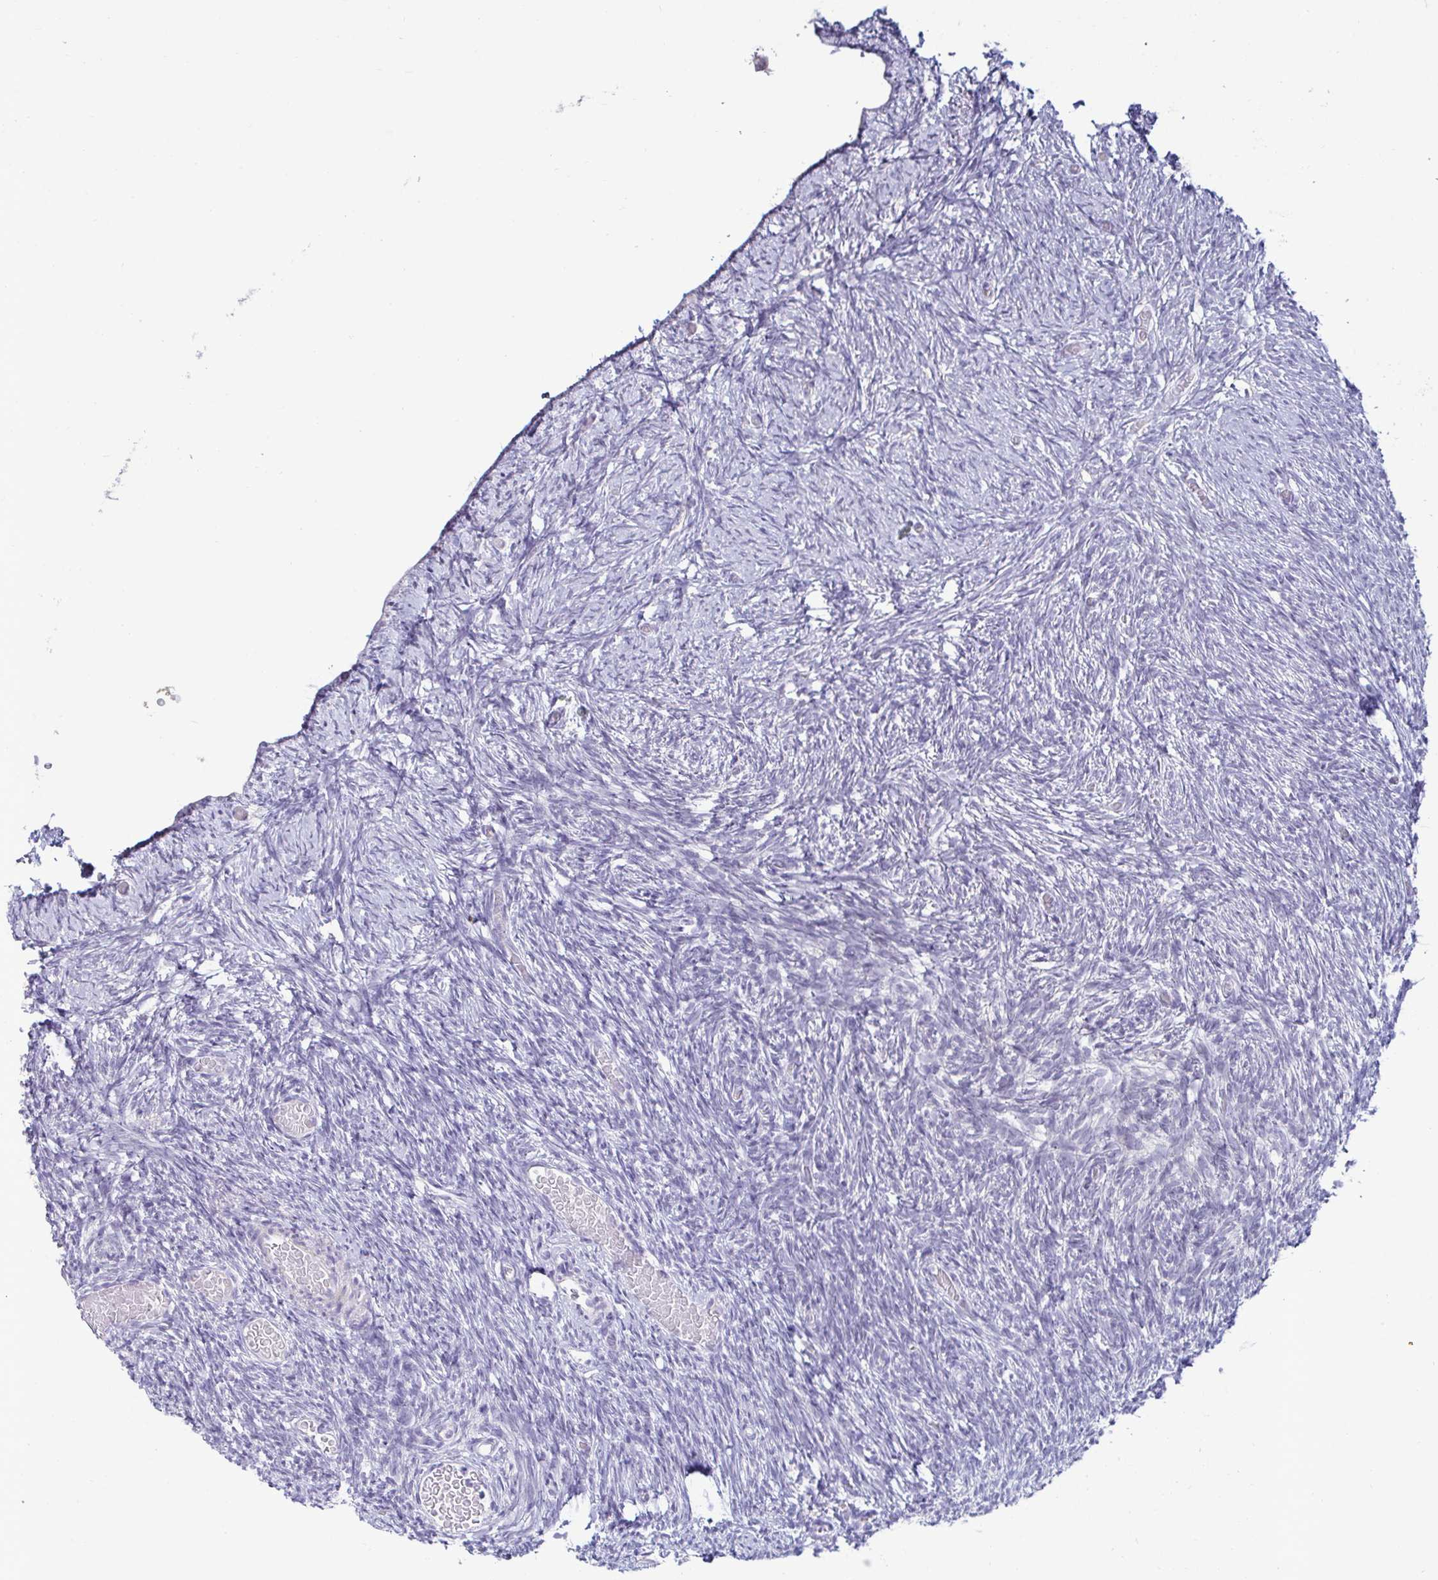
{"staining": {"intensity": "negative", "quantity": "none", "location": "none"}, "tissue": "ovary", "cell_type": "Ovarian stroma cells", "image_type": "normal", "snomed": [{"axis": "morphology", "description": "Normal tissue, NOS"}, {"axis": "topography", "description": "Ovary"}], "caption": "This image is of unremarkable ovary stained with IHC to label a protein in brown with the nuclei are counter-stained blue. There is no positivity in ovarian stroma cells. The staining was performed using DAB (3,3'-diaminobenzidine) to visualize the protein expression in brown, while the nuclei were stained in blue with hematoxylin (Magnification: 20x).", "gene": "GSTM1", "patient": {"sex": "female", "age": 39}}